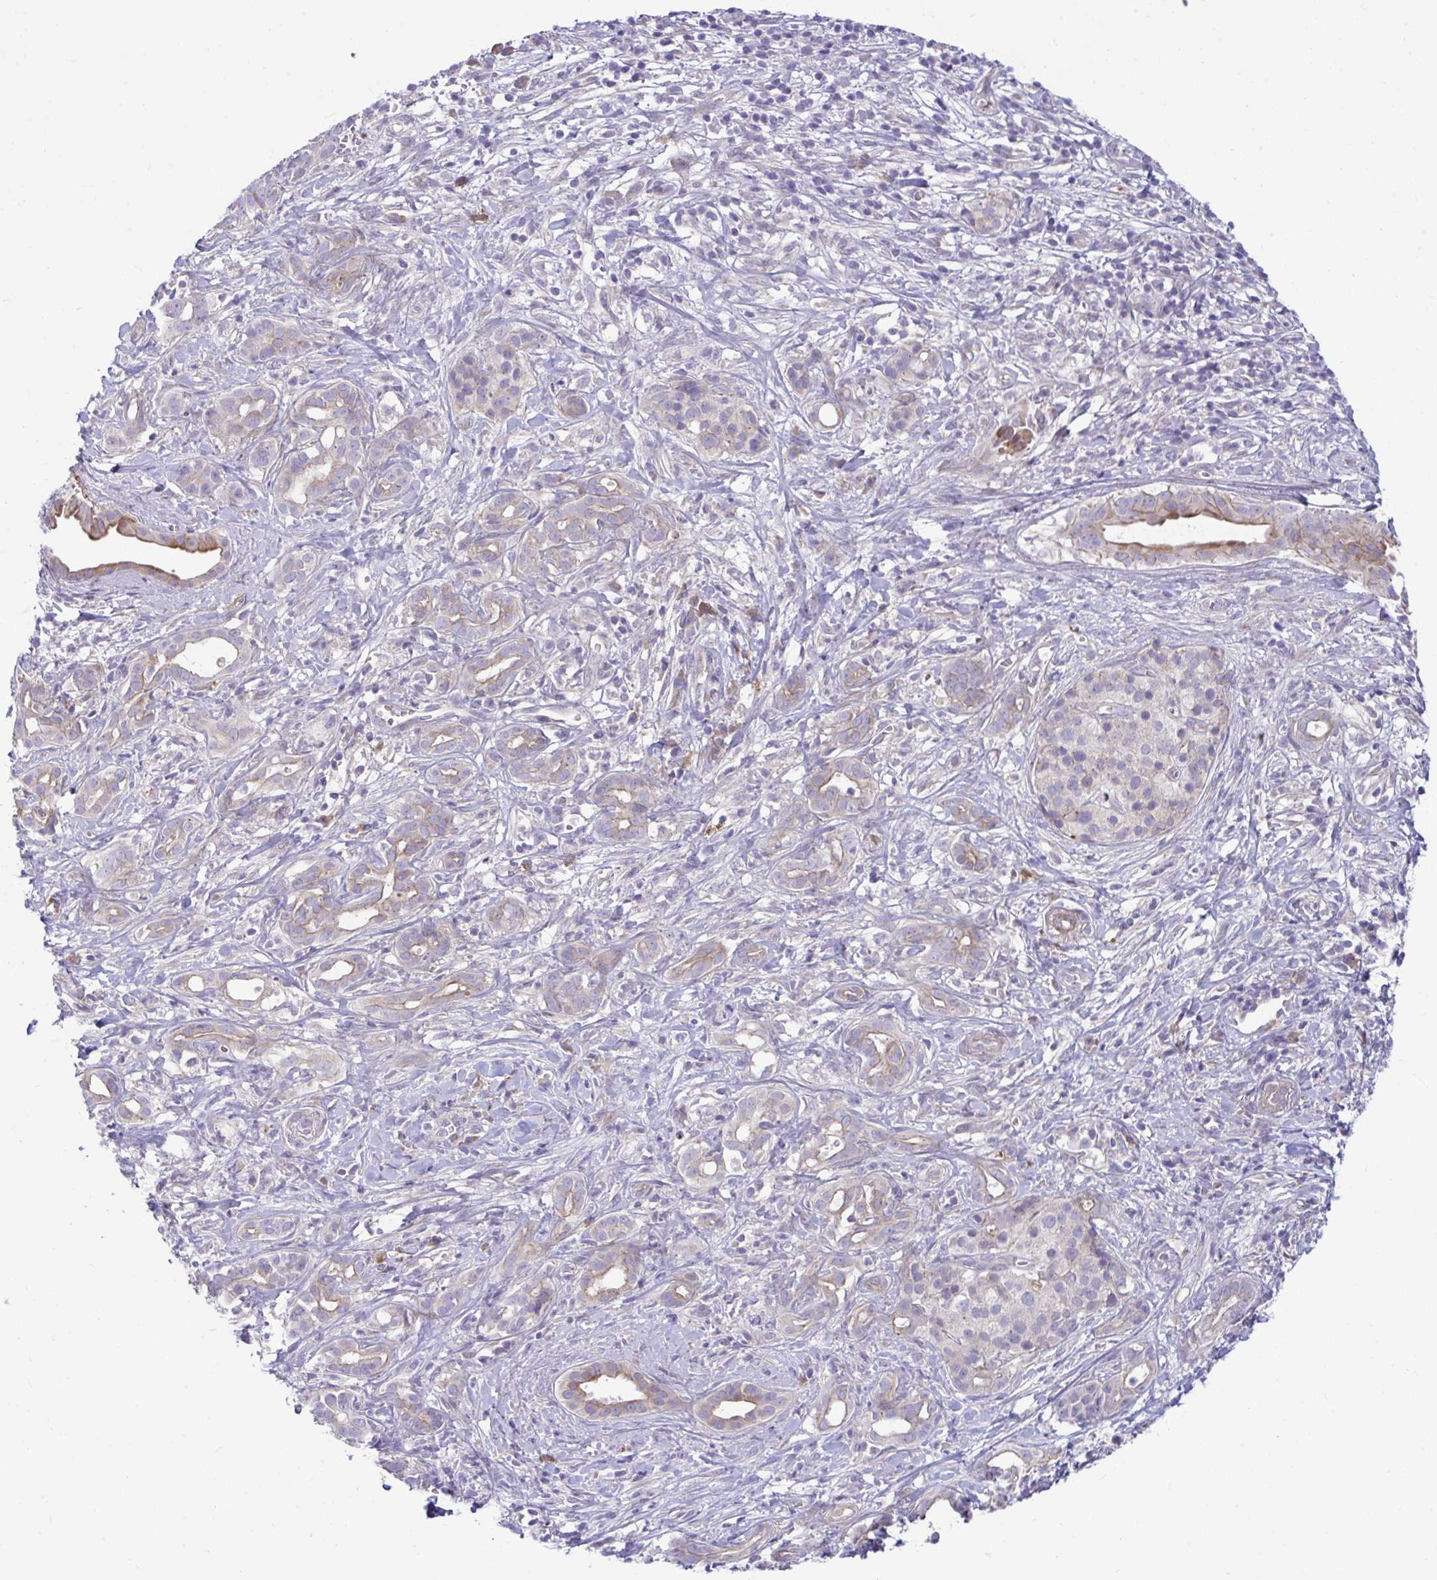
{"staining": {"intensity": "weak", "quantity": "25%-75%", "location": "cytoplasmic/membranous"}, "tissue": "pancreatic cancer", "cell_type": "Tumor cells", "image_type": "cancer", "snomed": [{"axis": "morphology", "description": "Adenocarcinoma, NOS"}, {"axis": "topography", "description": "Pancreas"}], "caption": "IHC of human pancreatic cancer displays low levels of weak cytoplasmic/membranous positivity in about 25%-75% of tumor cells.", "gene": "PIGZ", "patient": {"sex": "male", "age": 61}}